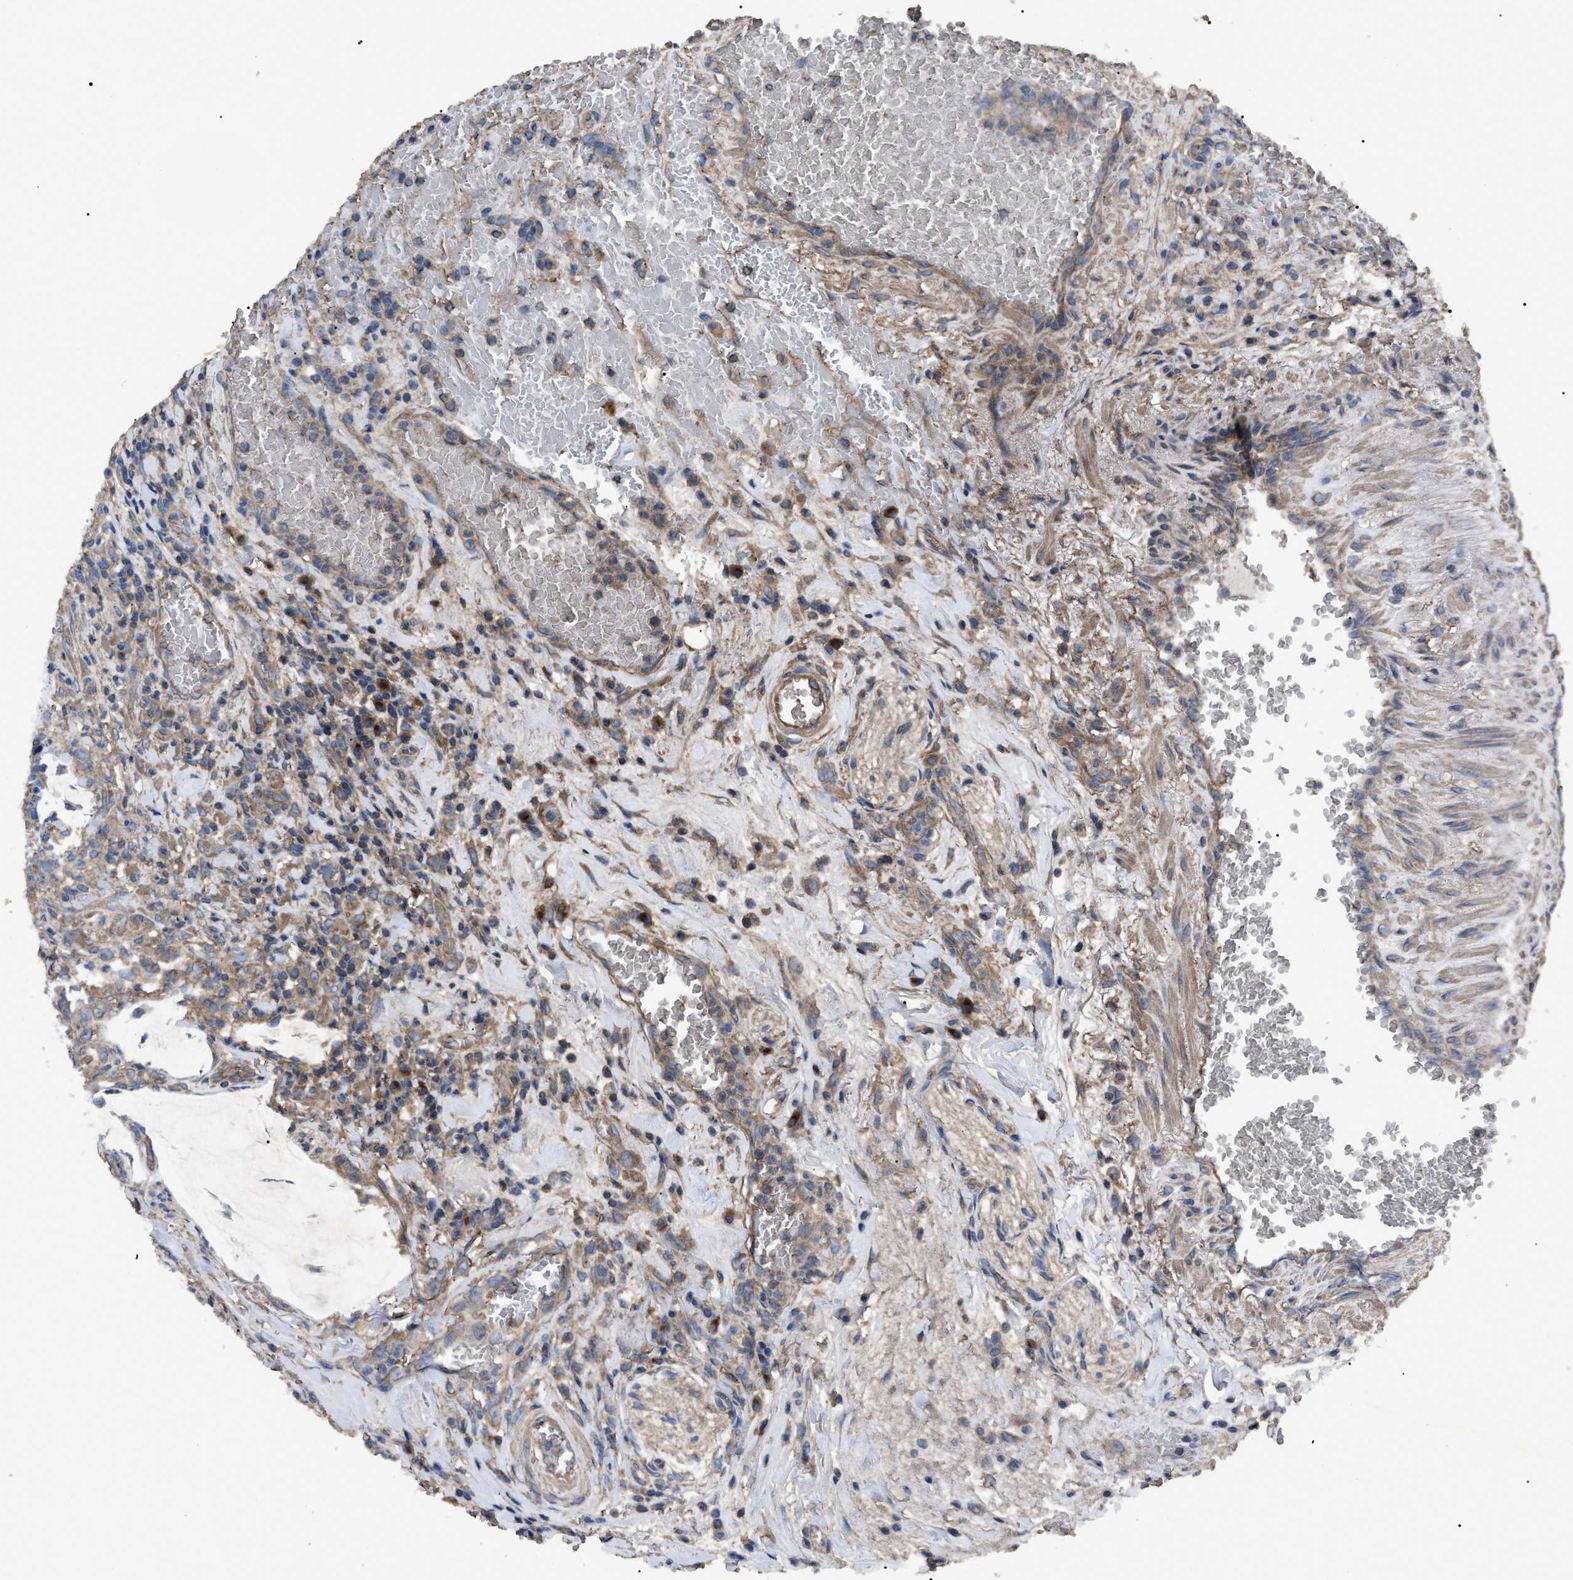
{"staining": {"intensity": "weak", "quantity": "<25%", "location": "cytoplasmic/membranous"}, "tissue": "colorectal cancer", "cell_type": "Tumor cells", "image_type": "cancer", "snomed": [{"axis": "morphology", "description": "Normal tissue, NOS"}, {"axis": "morphology", "description": "Adenocarcinoma, NOS"}, {"axis": "topography", "description": "Rectum"}, {"axis": "topography", "description": "Peripheral nerve tissue"}], "caption": "DAB immunohistochemical staining of human adenocarcinoma (colorectal) shows no significant positivity in tumor cells.", "gene": "RNF216", "patient": {"sex": "male", "age": 92}}